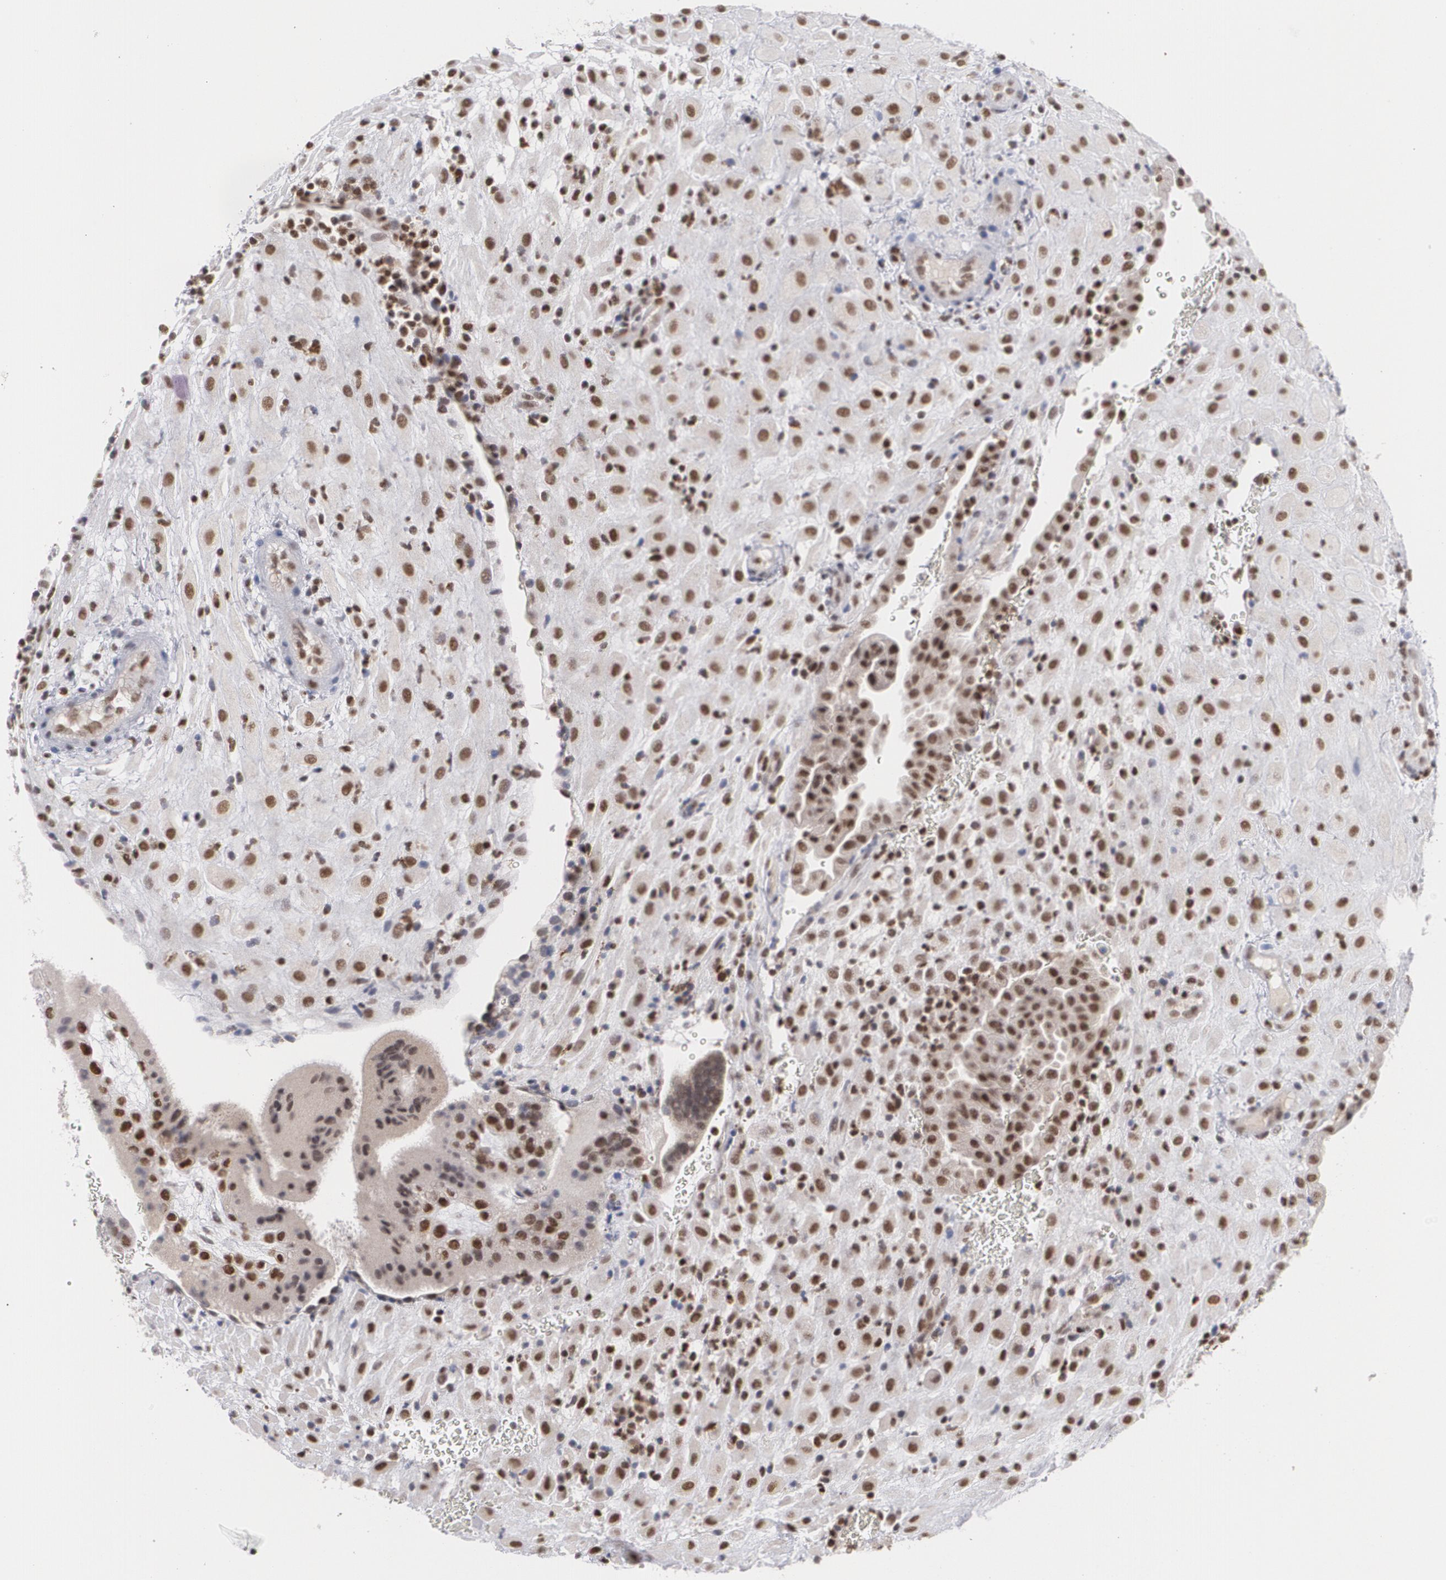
{"staining": {"intensity": "strong", "quantity": ">75%", "location": "nuclear"}, "tissue": "placenta", "cell_type": "Decidual cells", "image_type": "normal", "snomed": [{"axis": "morphology", "description": "Normal tissue, NOS"}, {"axis": "topography", "description": "Placenta"}], "caption": "High-power microscopy captured an immunohistochemistry photomicrograph of benign placenta, revealing strong nuclear expression in approximately >75% of decidual cells. (Stains: DAB in brown, nuclei in blue, Microscopy: brightfield microscopy at high magnification).", "gene": "MCL1", "patient": {"sex": "female", "age": 19}}